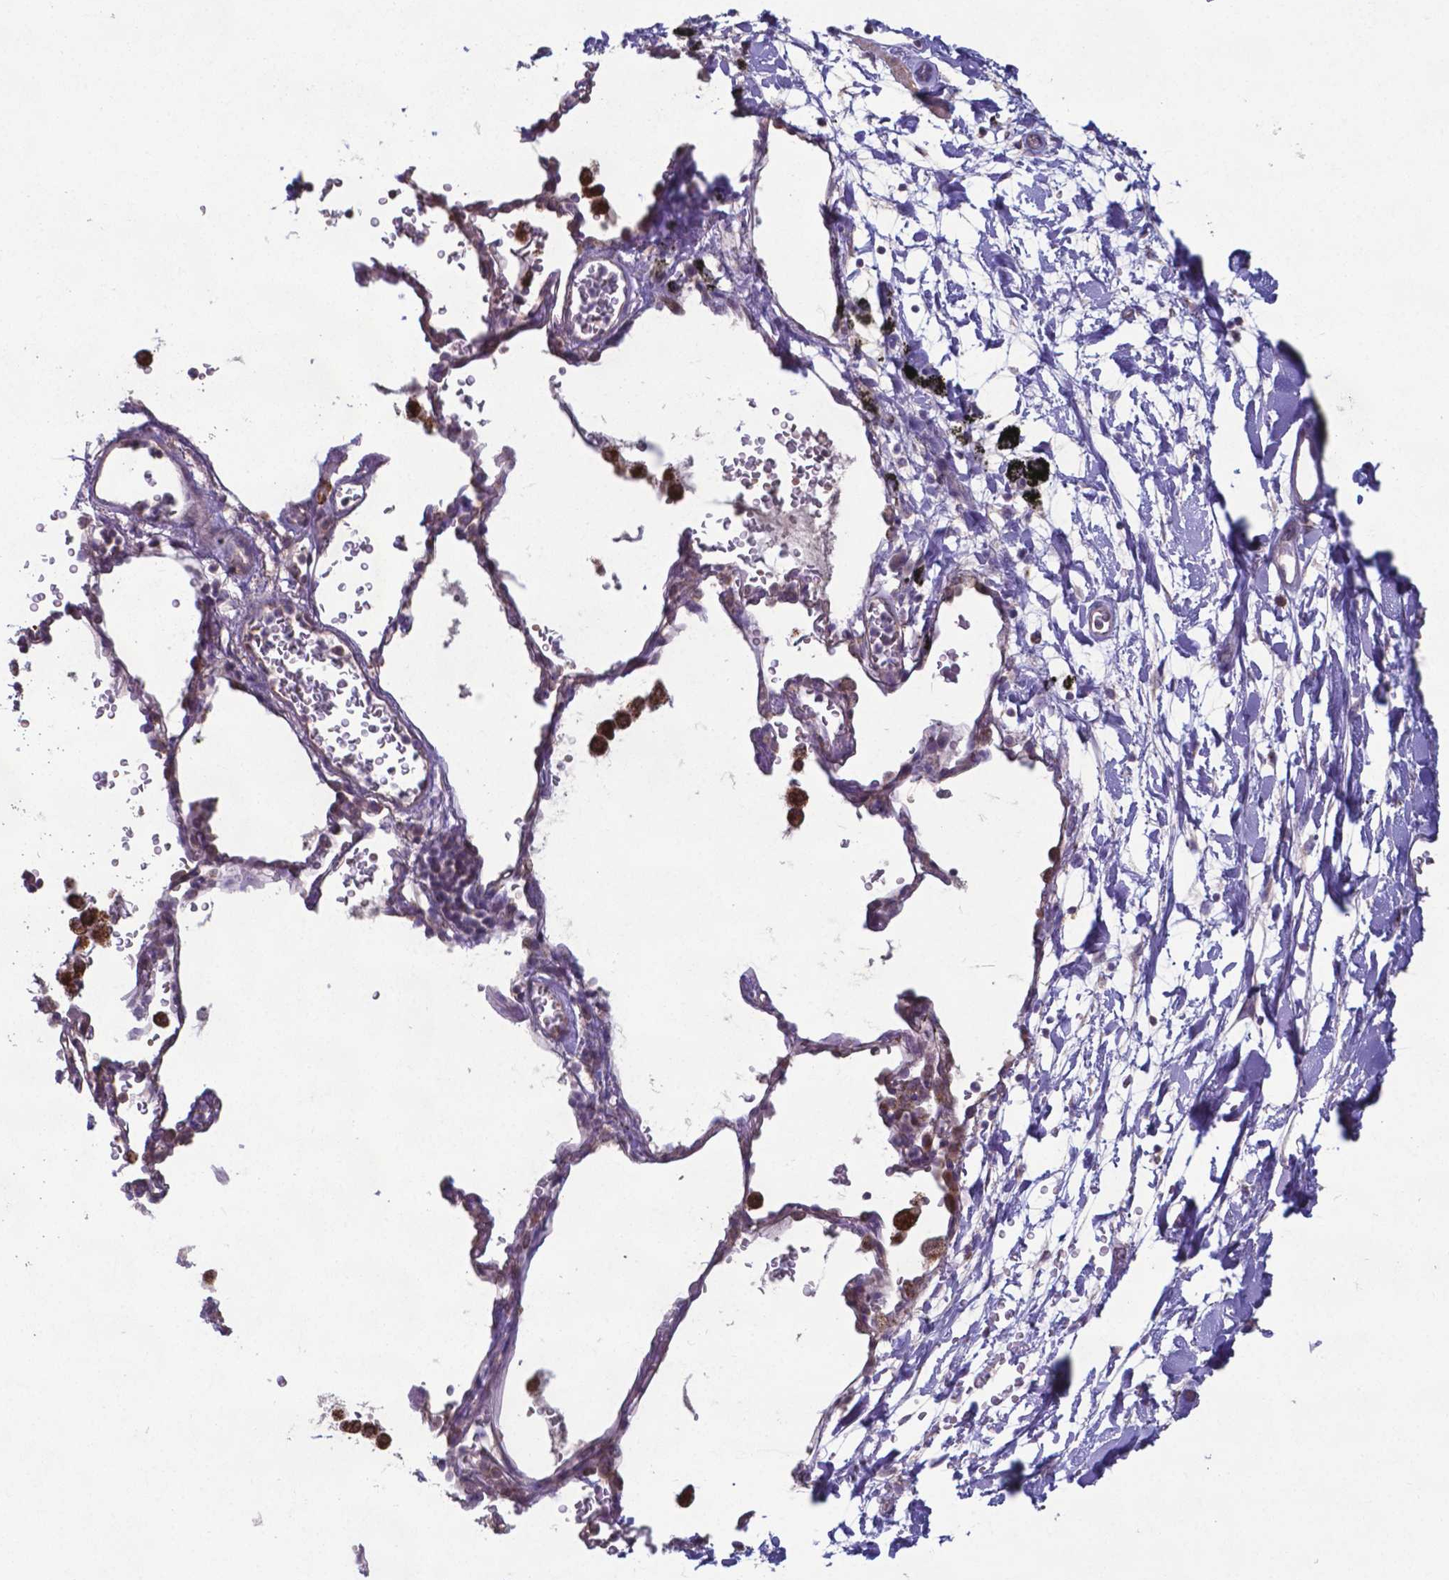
{"staining": {"intensity": "negative", "quantity": "none", "location": "none"}, "tissue": "adipose tissue", "cell_type": "Adipocytes", "image_type": "normal", "snomed": [{"axis": "morphology", "description": "Normal tissue, NOS"}, {"axis": "topography", "description": "Cartilage tissue"}, {"axis": "topography", "description": "Bronchus"}], "caption": "Protein analysis of unremarkable adipose tissue reveals no significant positivity in adipocytes.", "gene": "TYRO3", "patient": {"sex": "male", "age": 58}}